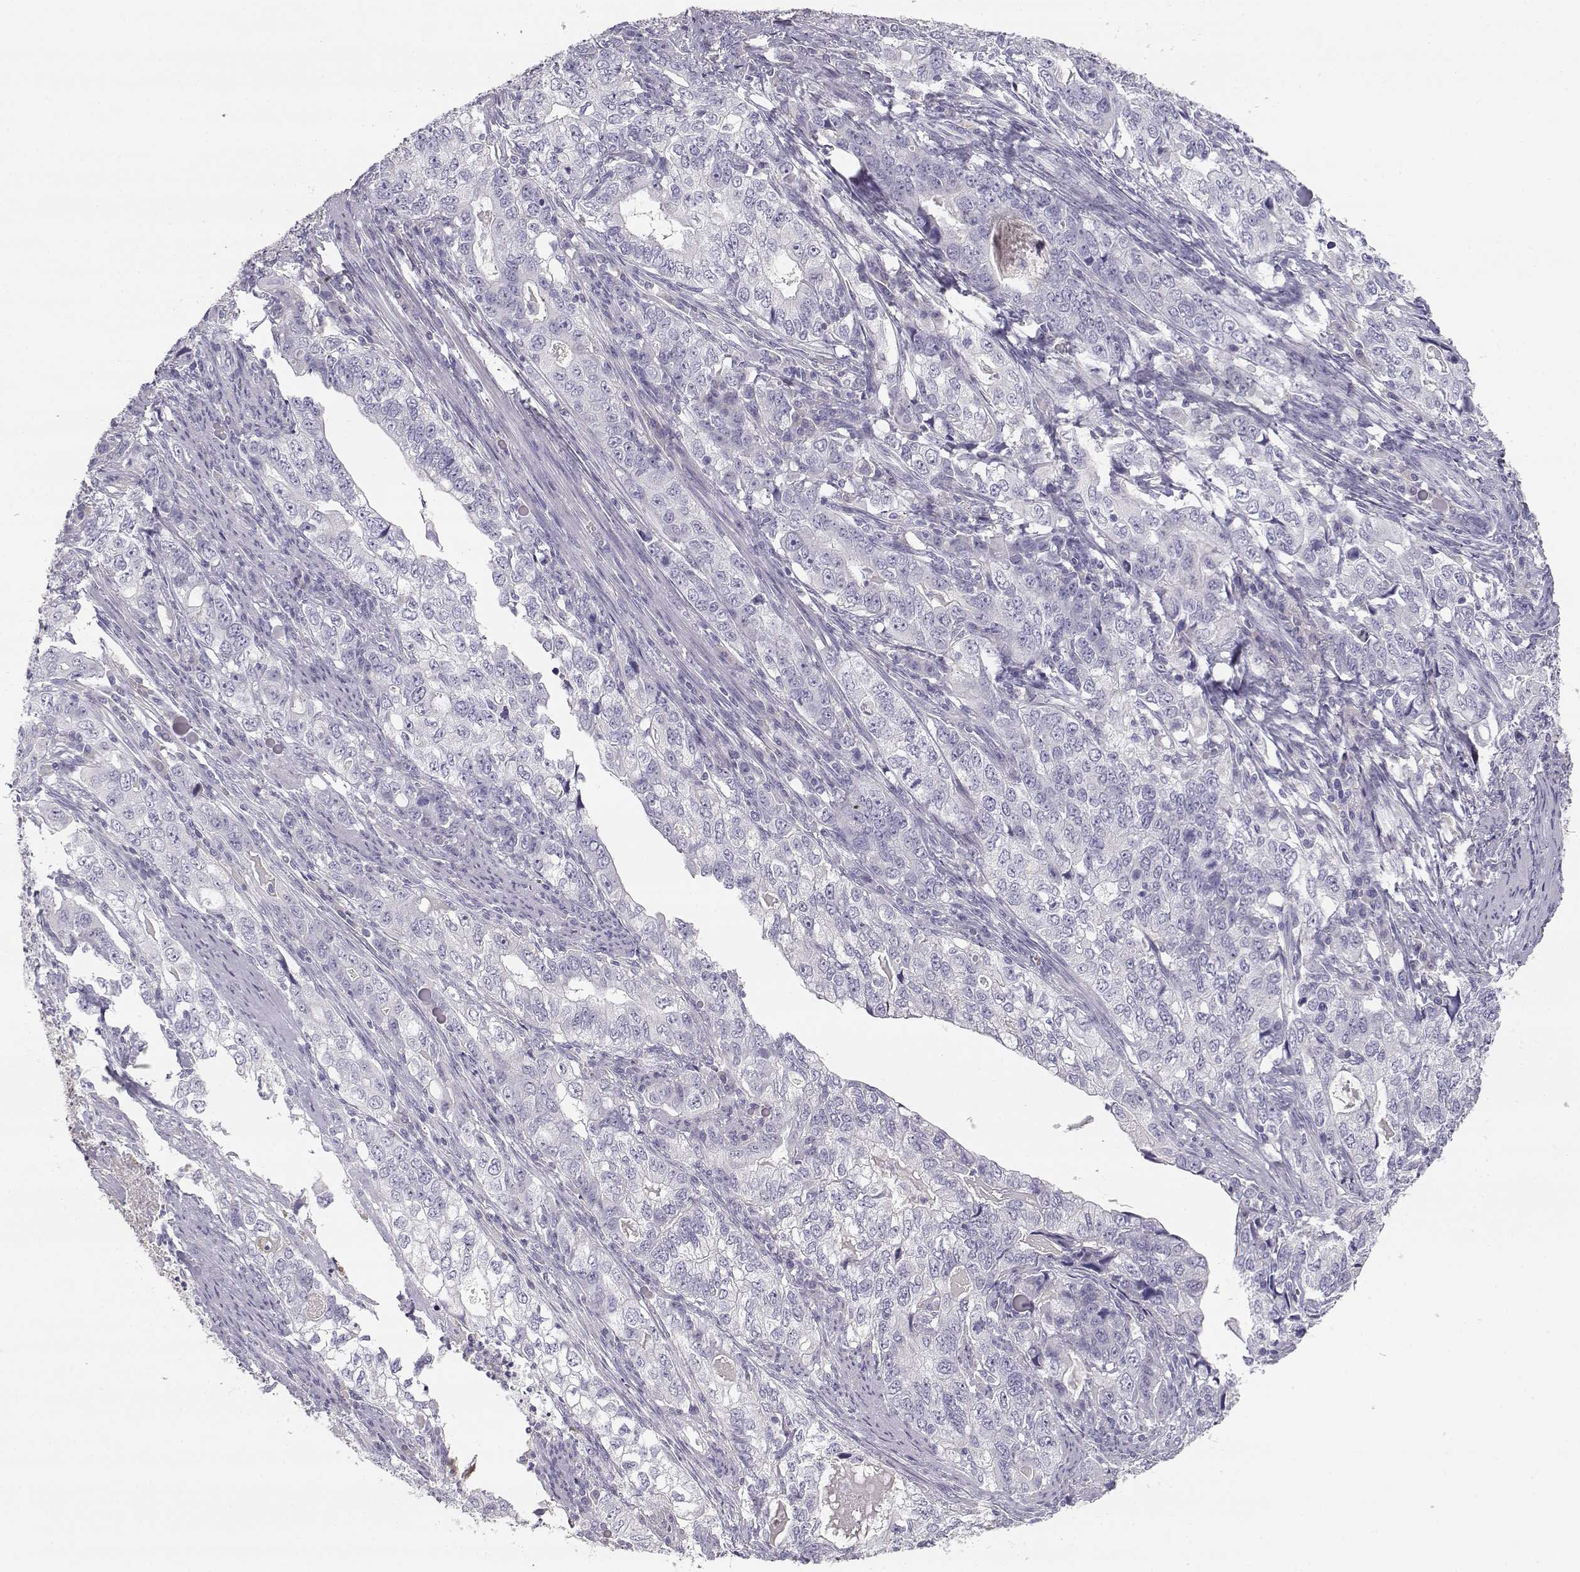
{"staining": {"intensity": "negative", "quantity": "none", "location": "none"}, "tissue": "stomach cancer", "cell_type": "Tumor cells", "image_type": "cancer", "snomed": [{"axis": "morphology", "description": "Adenocarcinoma, NOS"}, {"axis": "topography", "description": "Stomach, lower"}], "caption": "Immunohistochemical staining of human stomach cancer displays no significant expression in tumor cells.", "gene": "SLCO6A1", "patient": {"sex": "female", "age": 72}}